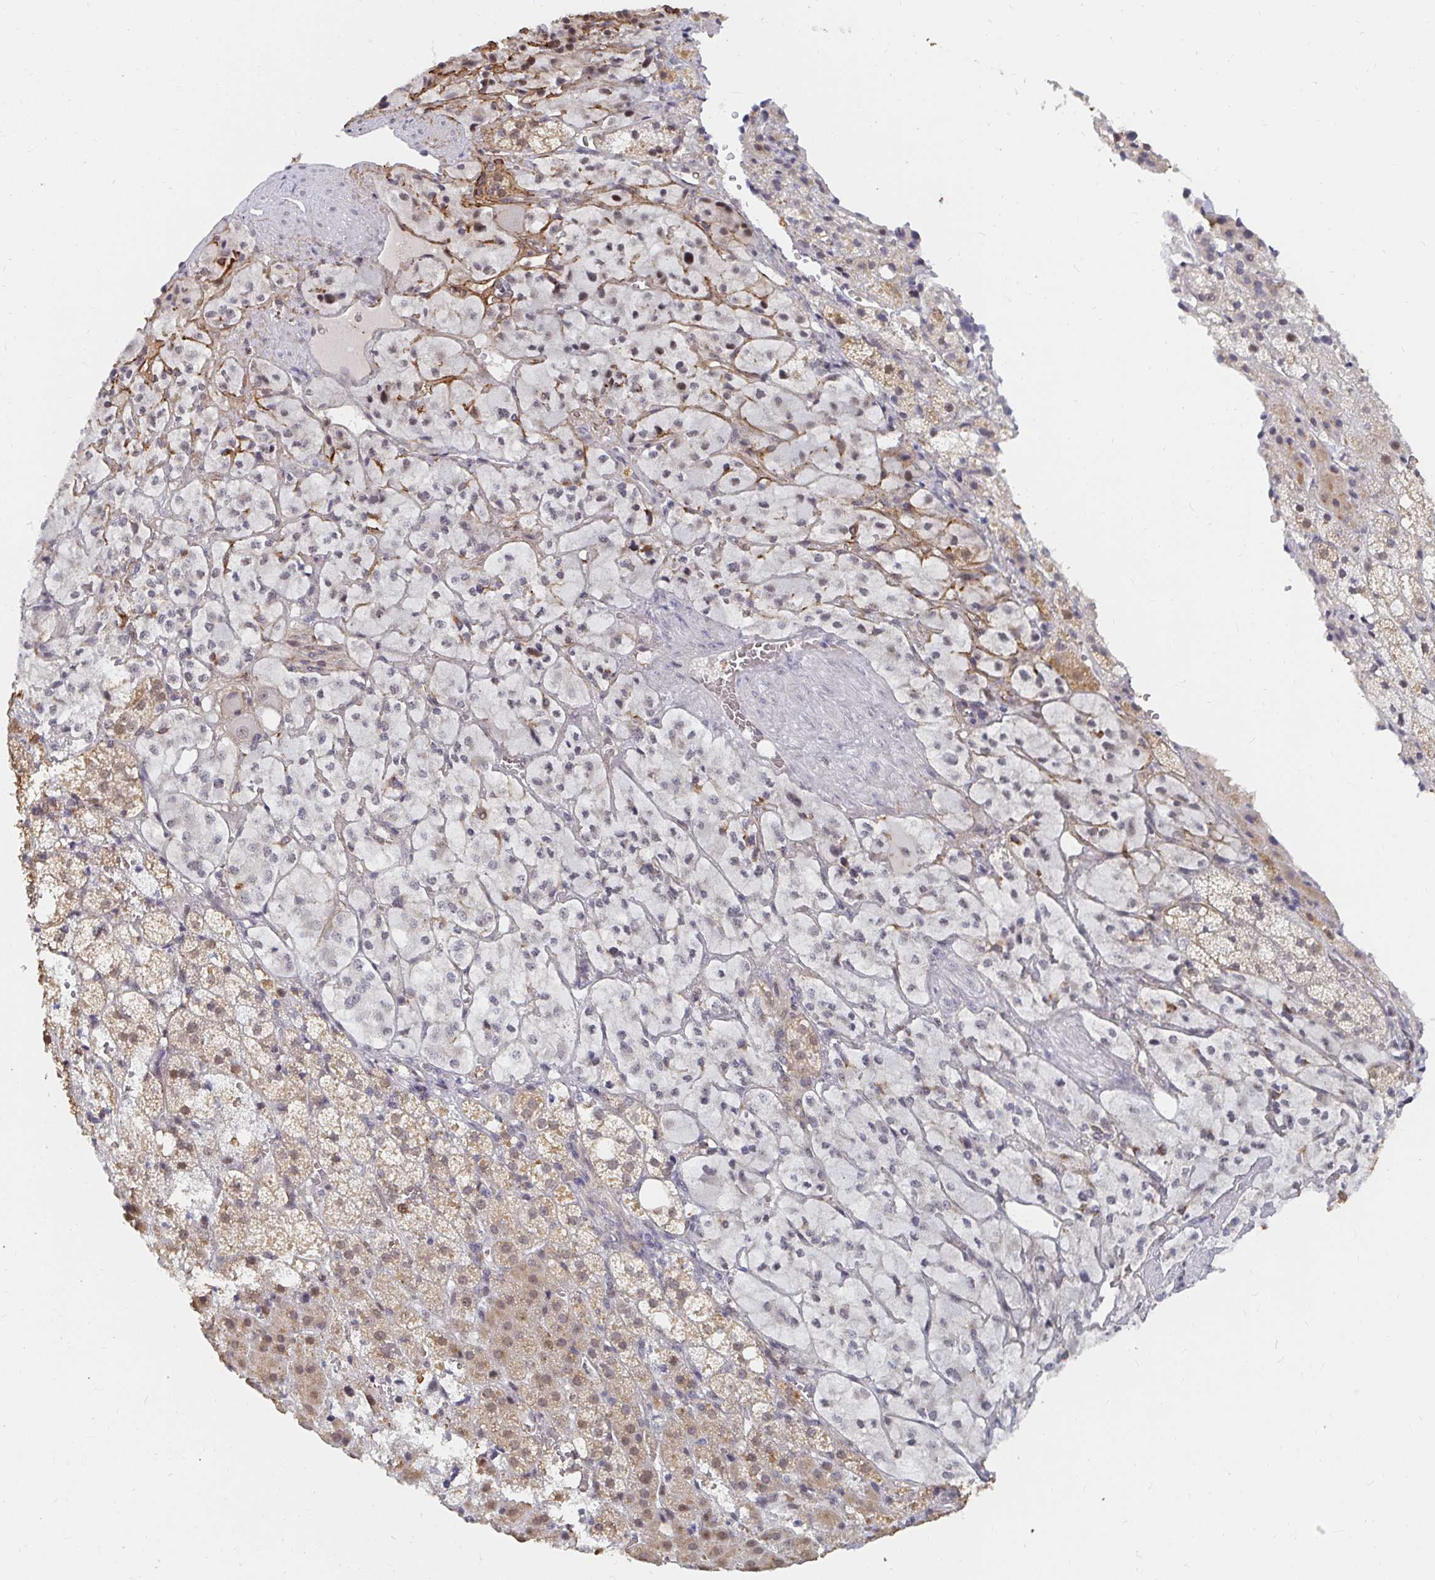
{"staining": {"intensity": "moderate", "quantity": "25%-75%", "location": "cytoplasmic/membranous,nuclear"}, "tissue": "adrenal gland", "cell_type": "Glandular cells", "image_type": "normal", "snomed": [{"axis": "morphology", "description": "Normal tissue, NOS"}, {"axis": "topography", "description": "Adrenal gland"}], "caption": "This photomicrograph exhibits immunohistochemistry (IHC) staining of unremarkable adrenal gland, with medium moderate cytoplasmic/membranous,nuclear positivity in about 25%-75% of glandular cells.", "gene": "COL28A1", "patient": {"sex": "male", "age": 53}}